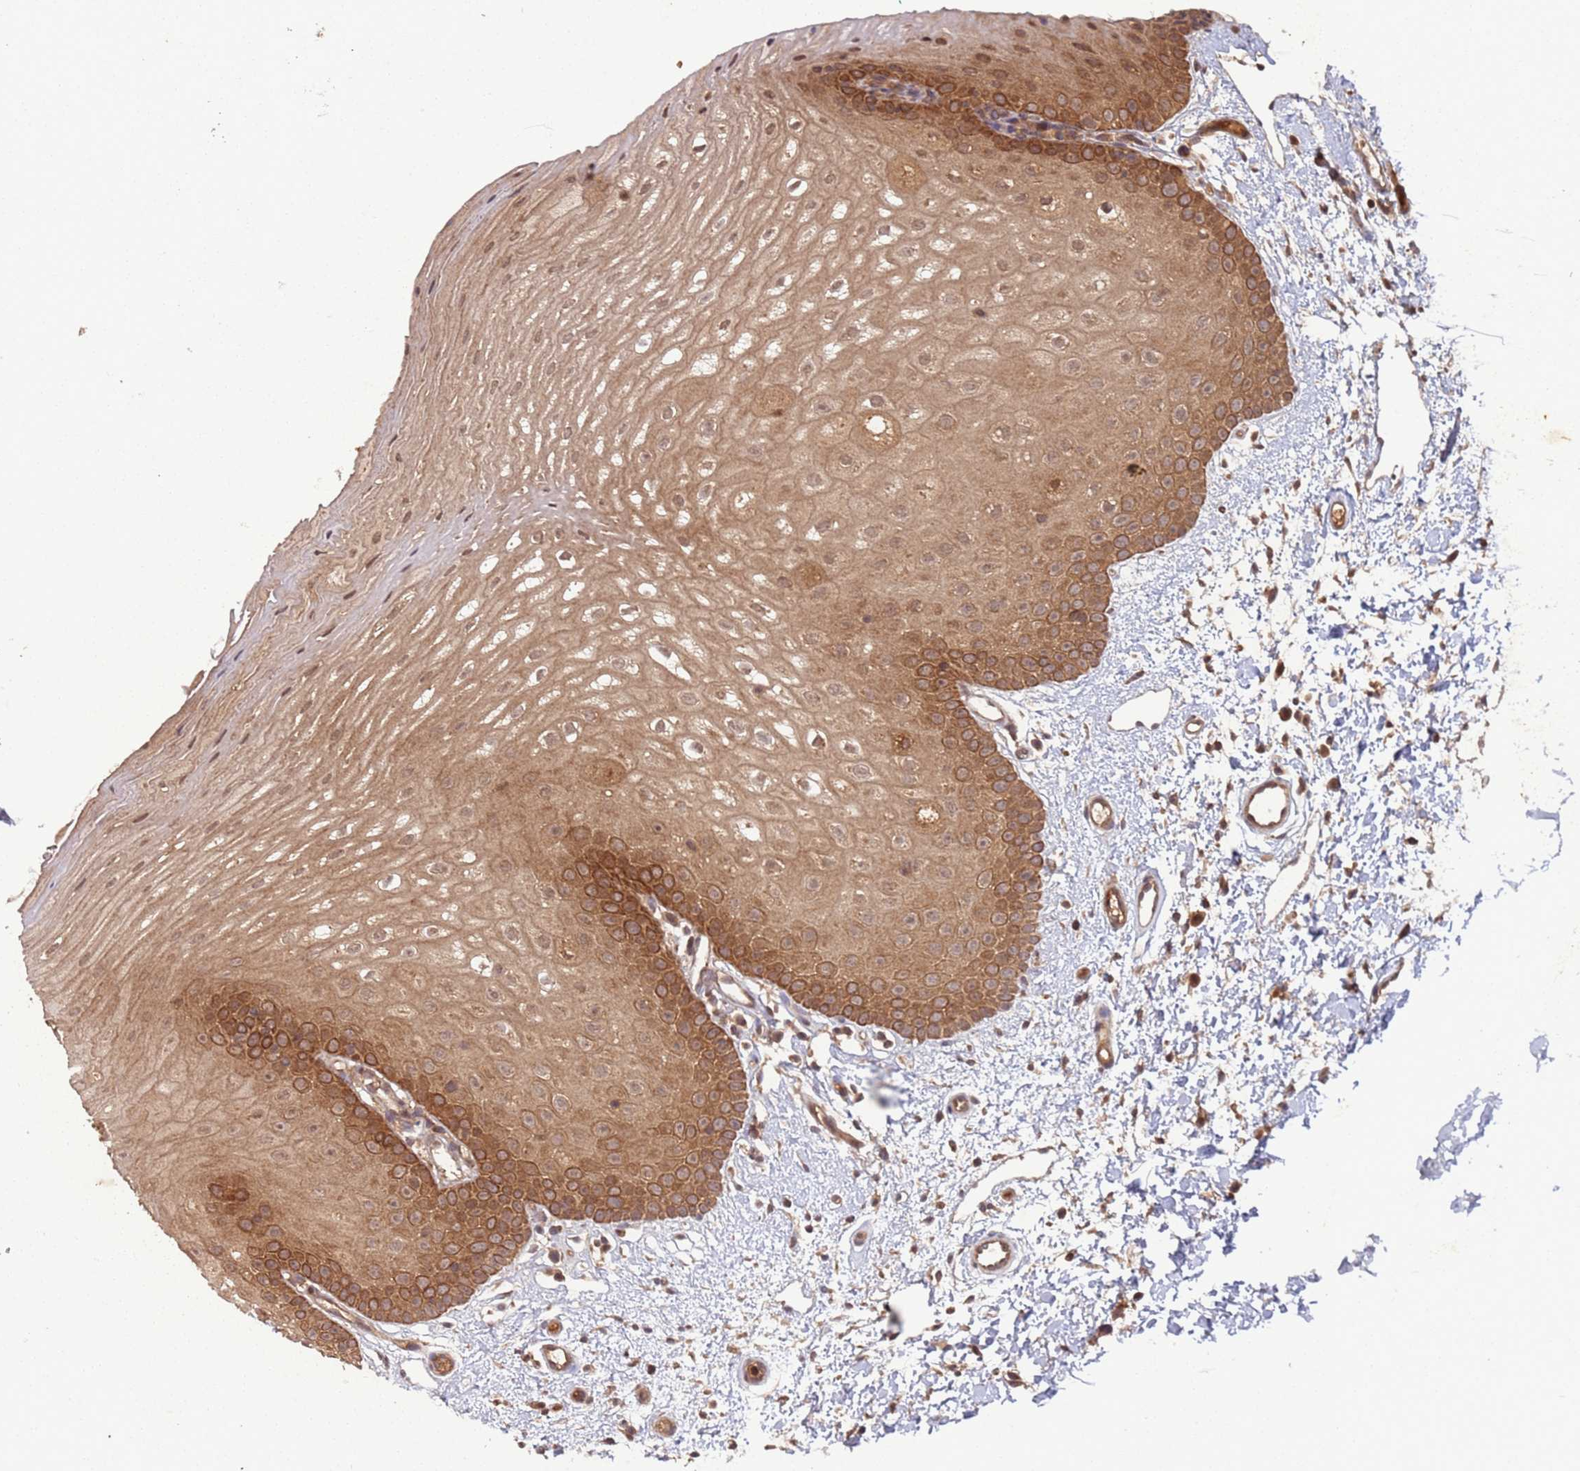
{"staining": {"intensity": "moderate", "quantity": ">75%", "location": "cytoplasmic/membranous,nuclear"}, "tissue": "oral mucosa", "cell_type": "Squamous epithelial cells", "image_type": "normal", "snomed": [{"axis": "morphology", "description": "Normal tissue, NOS"}, {"axis": "topography", "description": "Oral tissue"}], "caption": "Unremarkable oral mucosa displays moderate cytoplasmic/membranous,nuclear expression in about >75% of squamous epithelial cells.", "gene": "ERI1", "patient": {"sex": "female", "age": 67}}